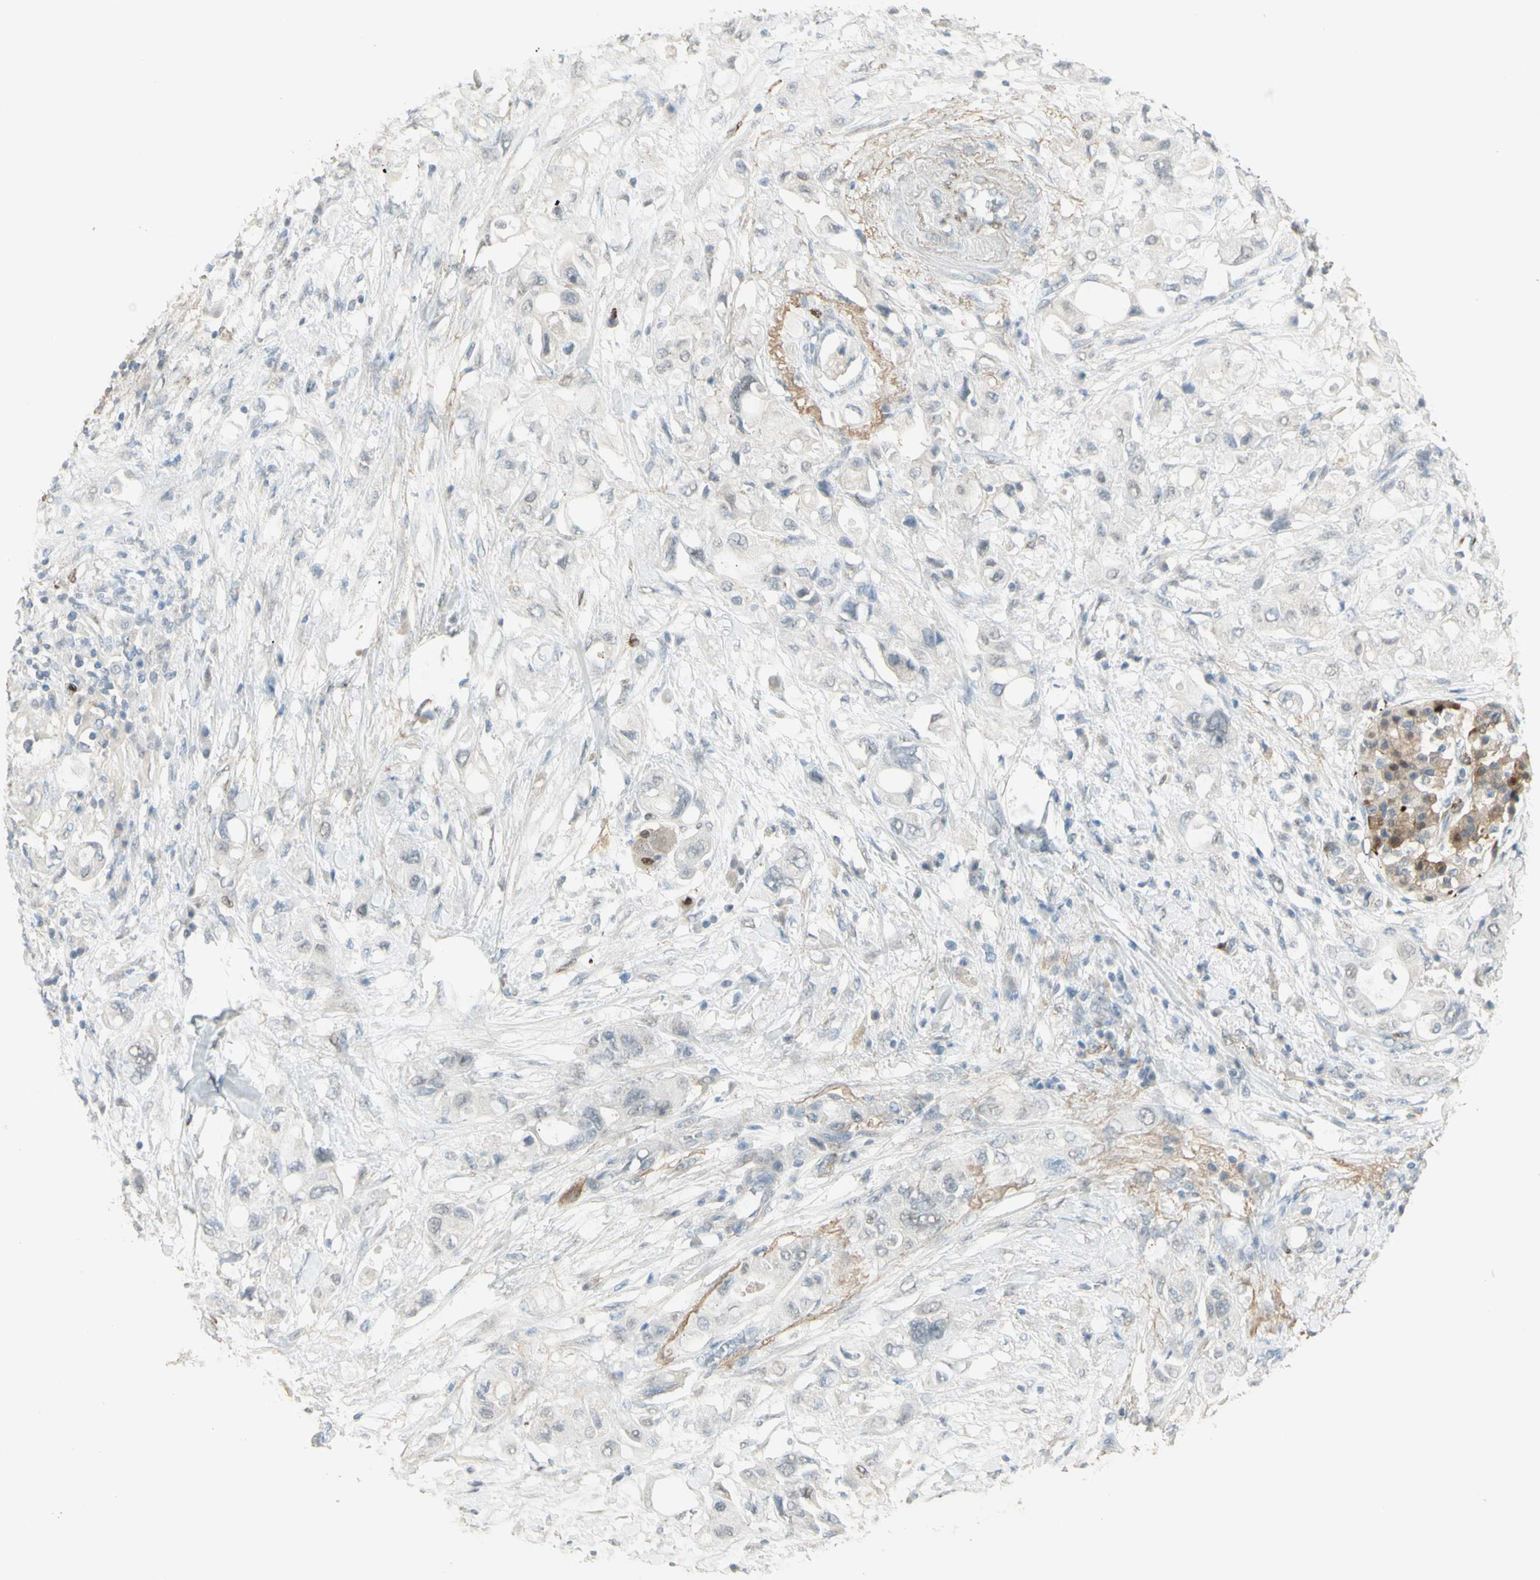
{"staining": {"intensity": "negative", "quantity": "none", "location": "none"}, "tissue": "pancreatic cancer", "cell_type": "Tumor cells", "image_type": "cancer", "snomed": [{"axis": "morphology", "description": "Adenocarcinoma, NOS"}, {"axis": "topography", "description": "Pancreas"}], "caption": "There is no significant staining in tumor cells of pancreatic cancer.", "gene": "MUC3A", "patient": {"sex": "female", "age": 56}}